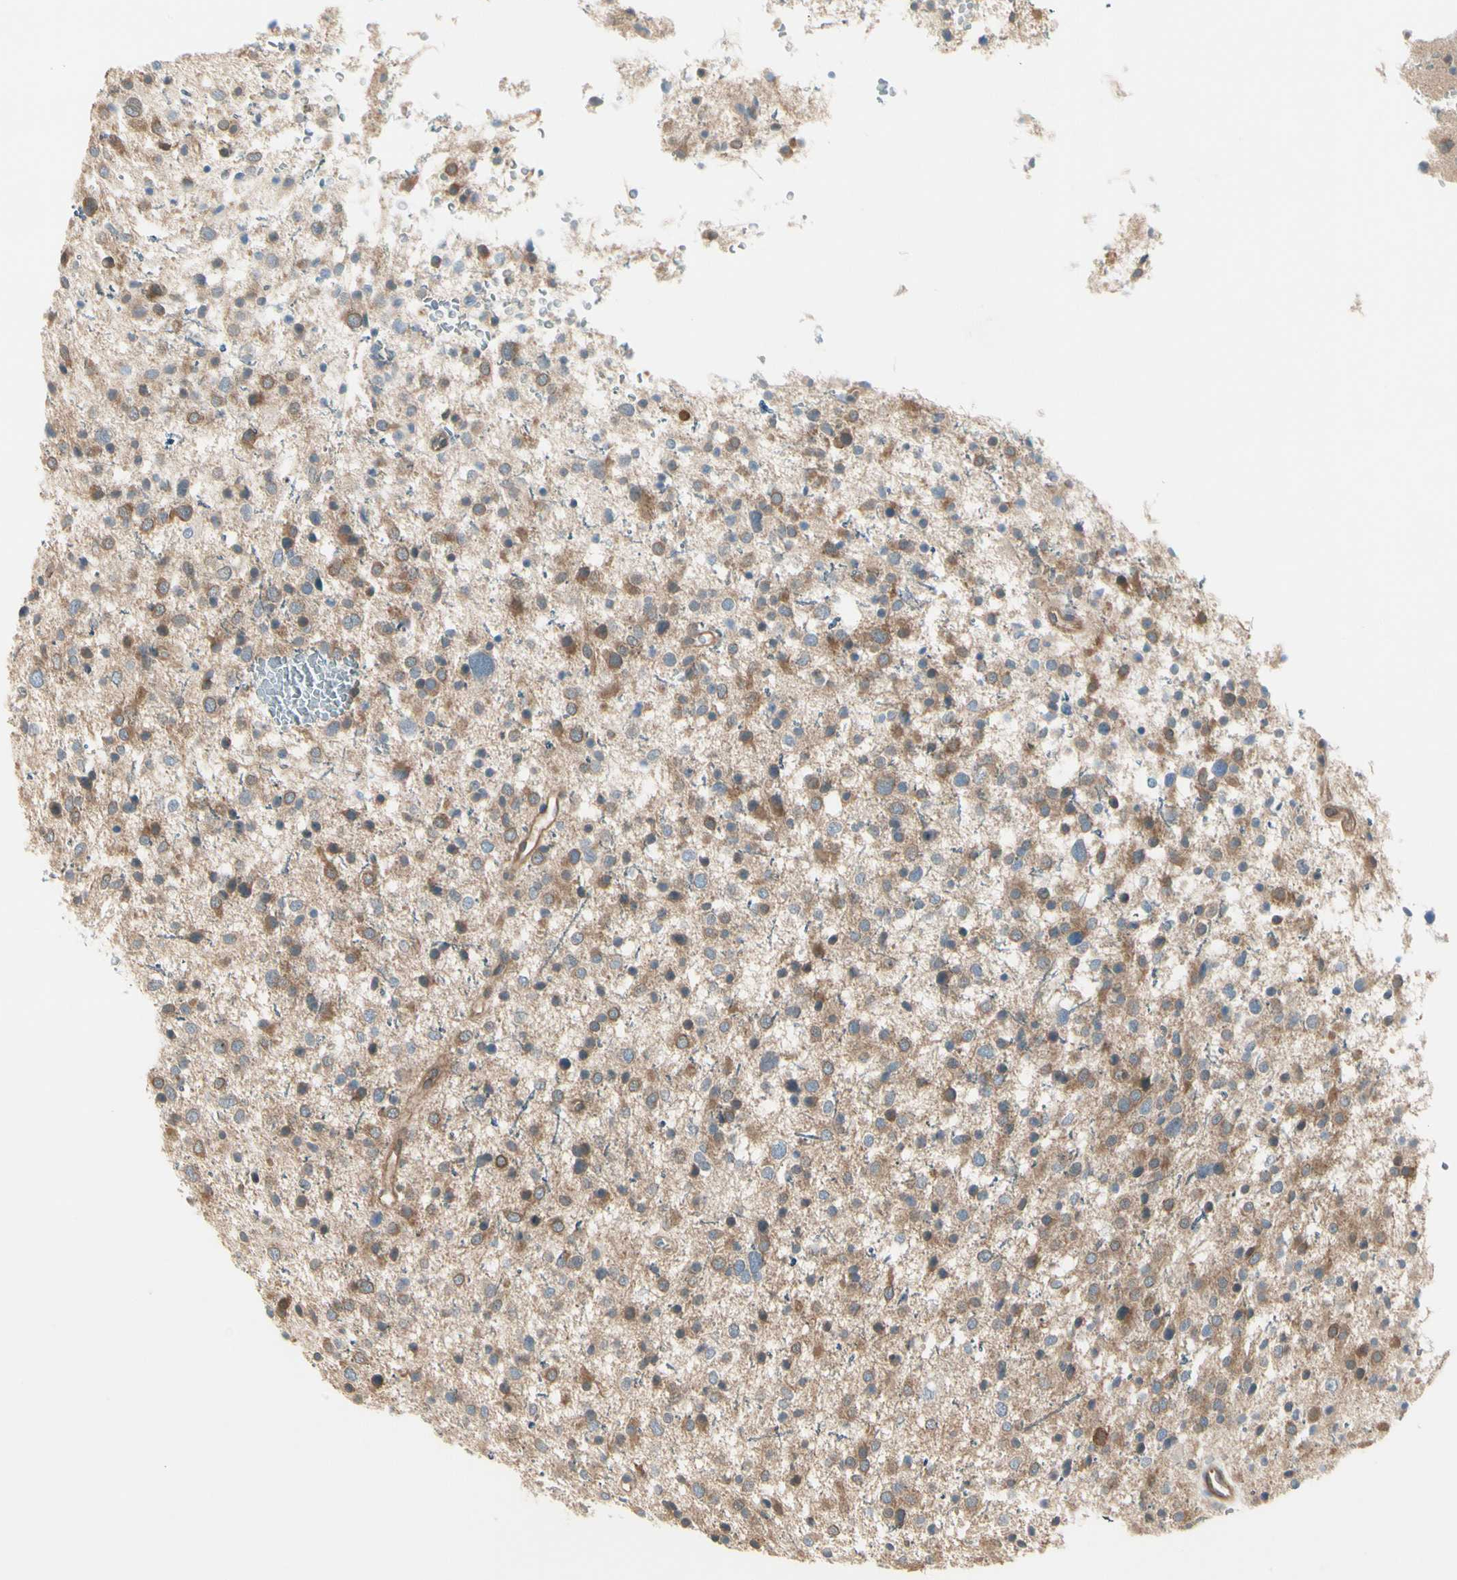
{"staining": {"intensity": "moderate", "quantity": ">75%", "location": "cytoplasmic/membranous"}, "tissue": "glioma", "cell_type": "Tumor cells", "image_type": "cancer", "snomed": [{"axis": "morphology", "description": "Glioma, malignant, Low grade"}, {"axis": "topography", "description": "Brain"}], "caption": "A medium amount of moderate cytoplasmic/membranous staining is seen in approximately >75% of tumor cells in malignant glioma (low-grade) tissue.", "gene": "OXSR1", "patient": {"sex": "female", "age": 37}}